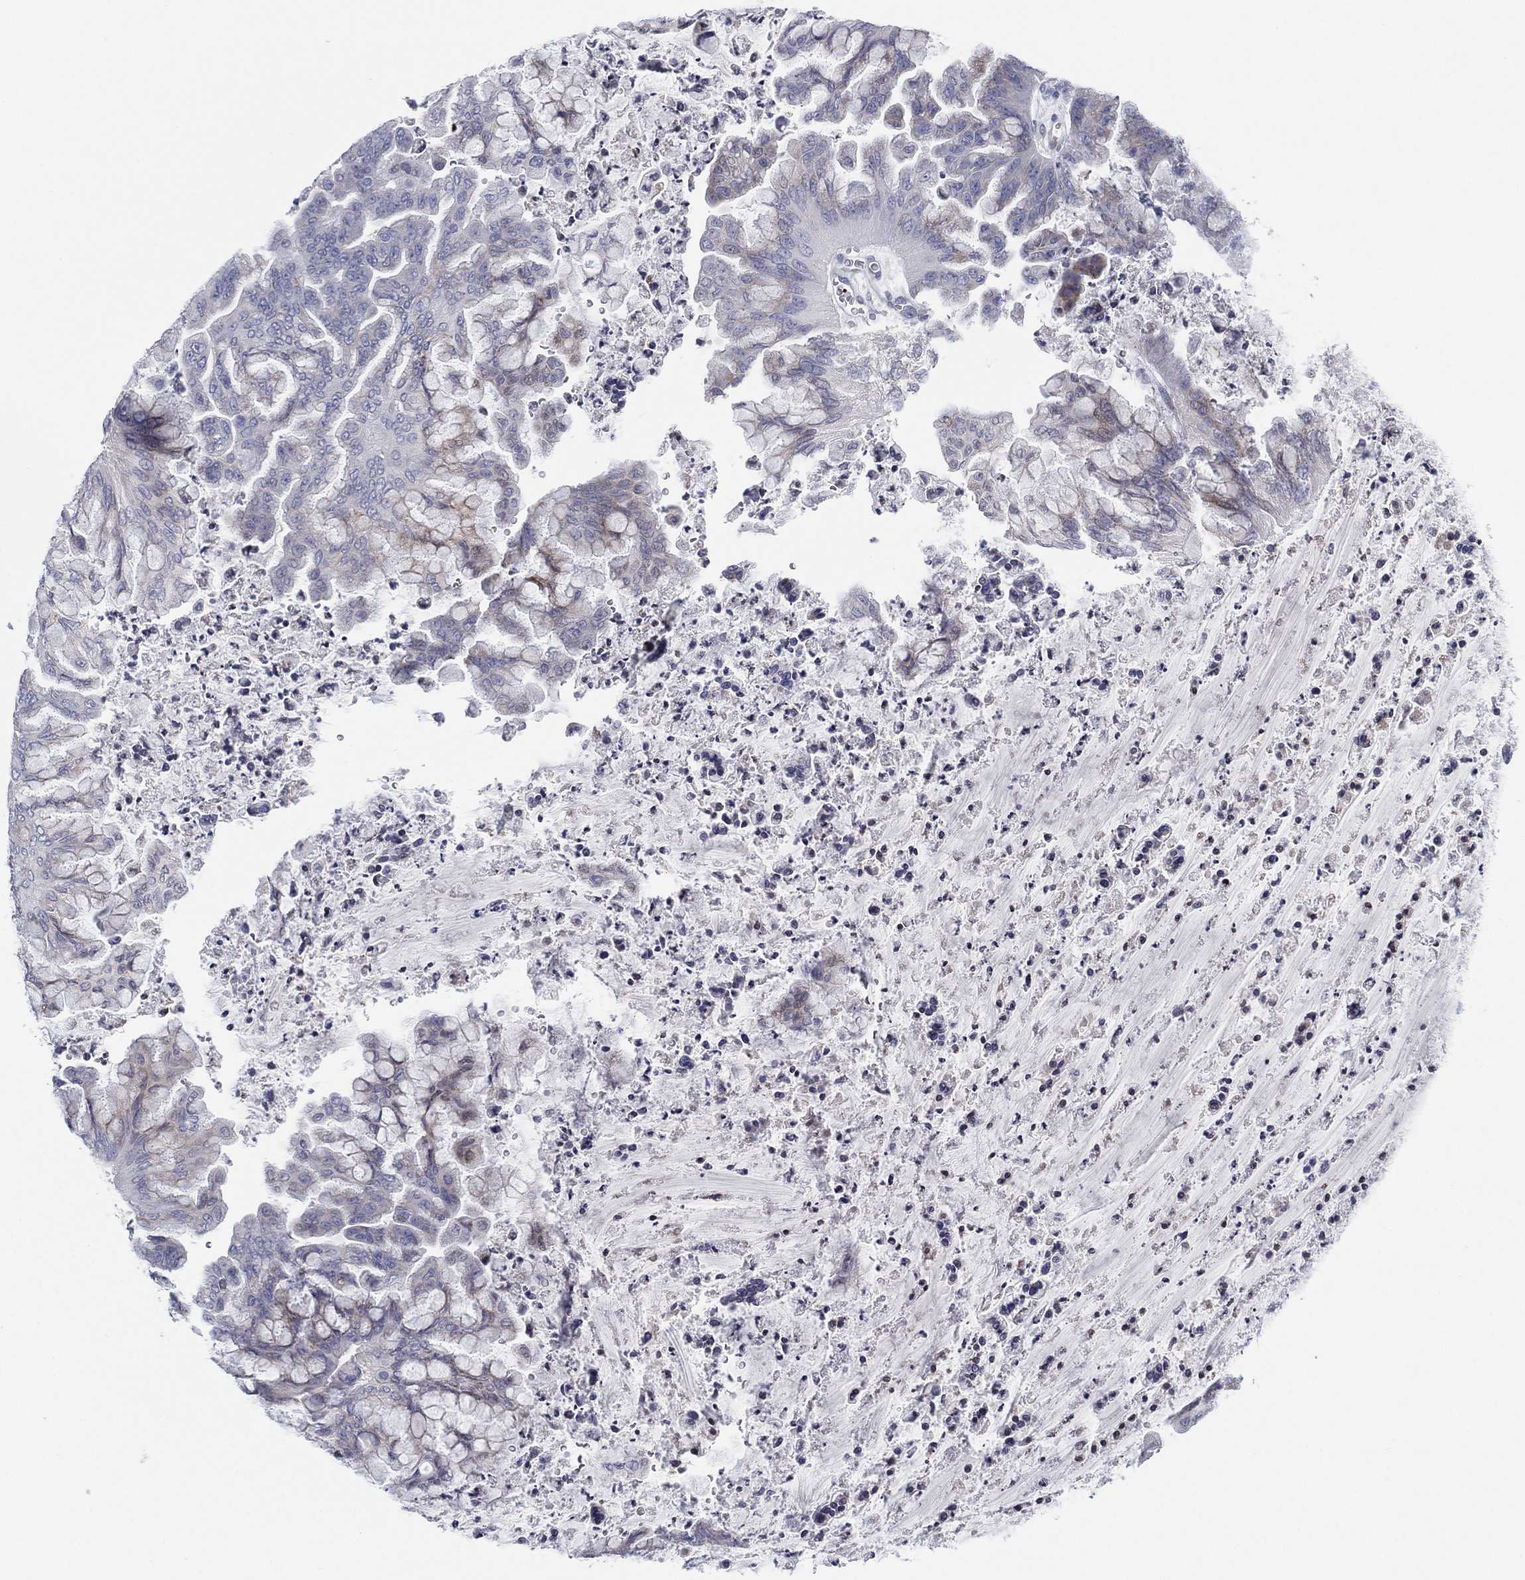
{"staining": {"intensity": "negative", "quantity": "none", "location": "none"}, "tissue": "ovarian cancer", "cell_type": "Tumor cells", "image_type": "cancer", "snomed": [{"axis": "morphology", "description": "Cystadenocarcinoma, mucinous, NOS"}, {"axis": "topography", "description": "Ovary"}], "caption": "Tumor cells are negative for protein expression in human mucinous cystadenocarcinoma (ovarian). (Brightfield microscopy of DAB immunohistochemistry (IHC) at high magnification).", "gene": "TMEM40", "patient": {"sex": "female", "age": 67}}